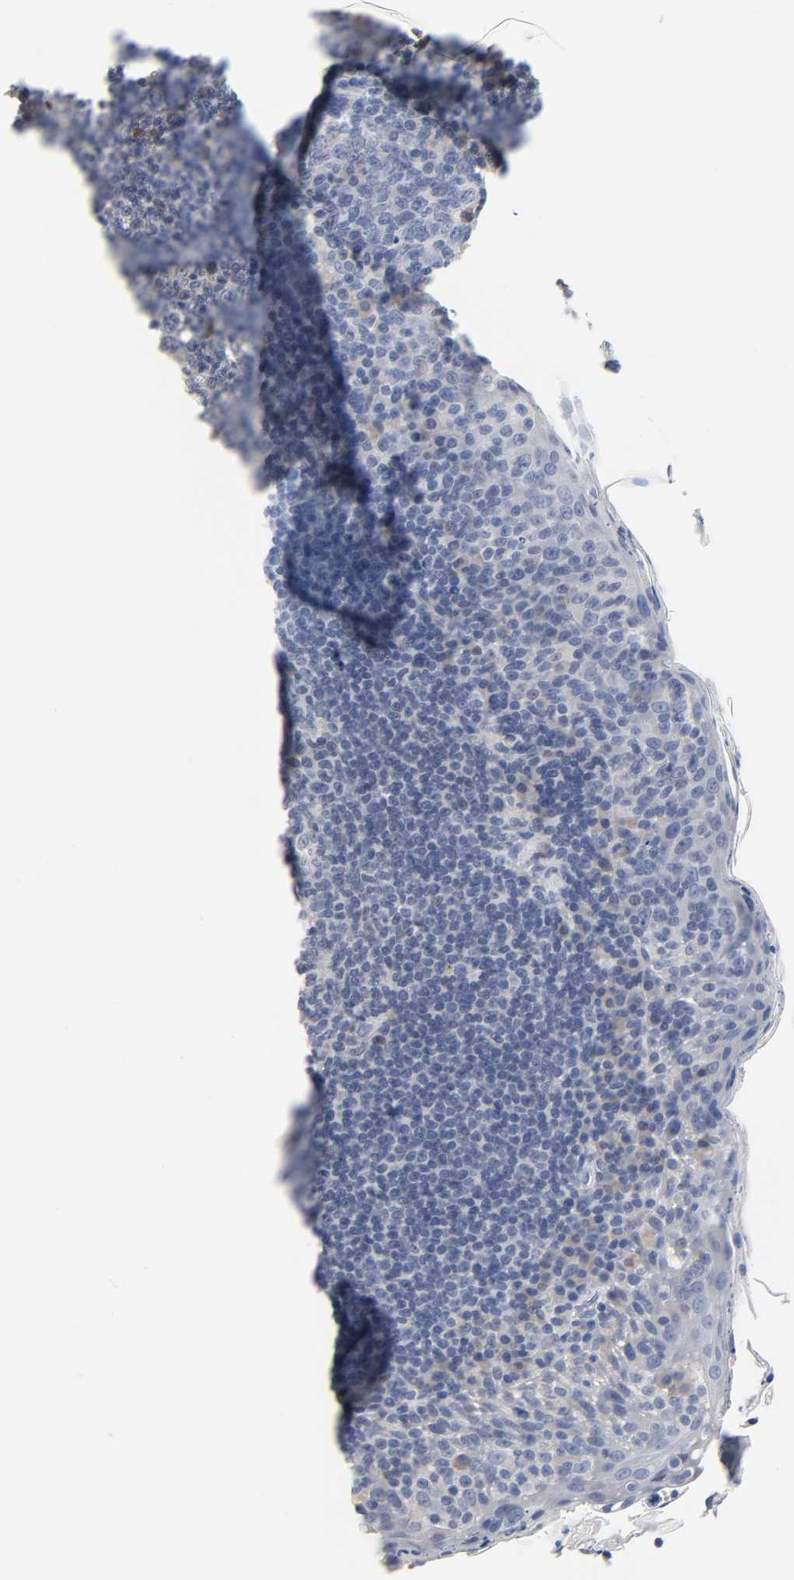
{"staining": {"intensity": "weak", "quantity": "<25%", "location": "nuclear"}, "tissue": "tonsil", "cell_type": "Germinal center cells", "image_type": "normal", "snomed": [{"axis": "morphology", "description": "Normal tissue, NOS"}, {"axis": "topography", "description": "Tonsil"}], "caption": "This is an immunohistochemistry (IHC) histopathology image of benign tonsil. There is no positivity in germinal center cells.", "gene": "SALL2", "patient": {"sex": "male", "age": 17}}